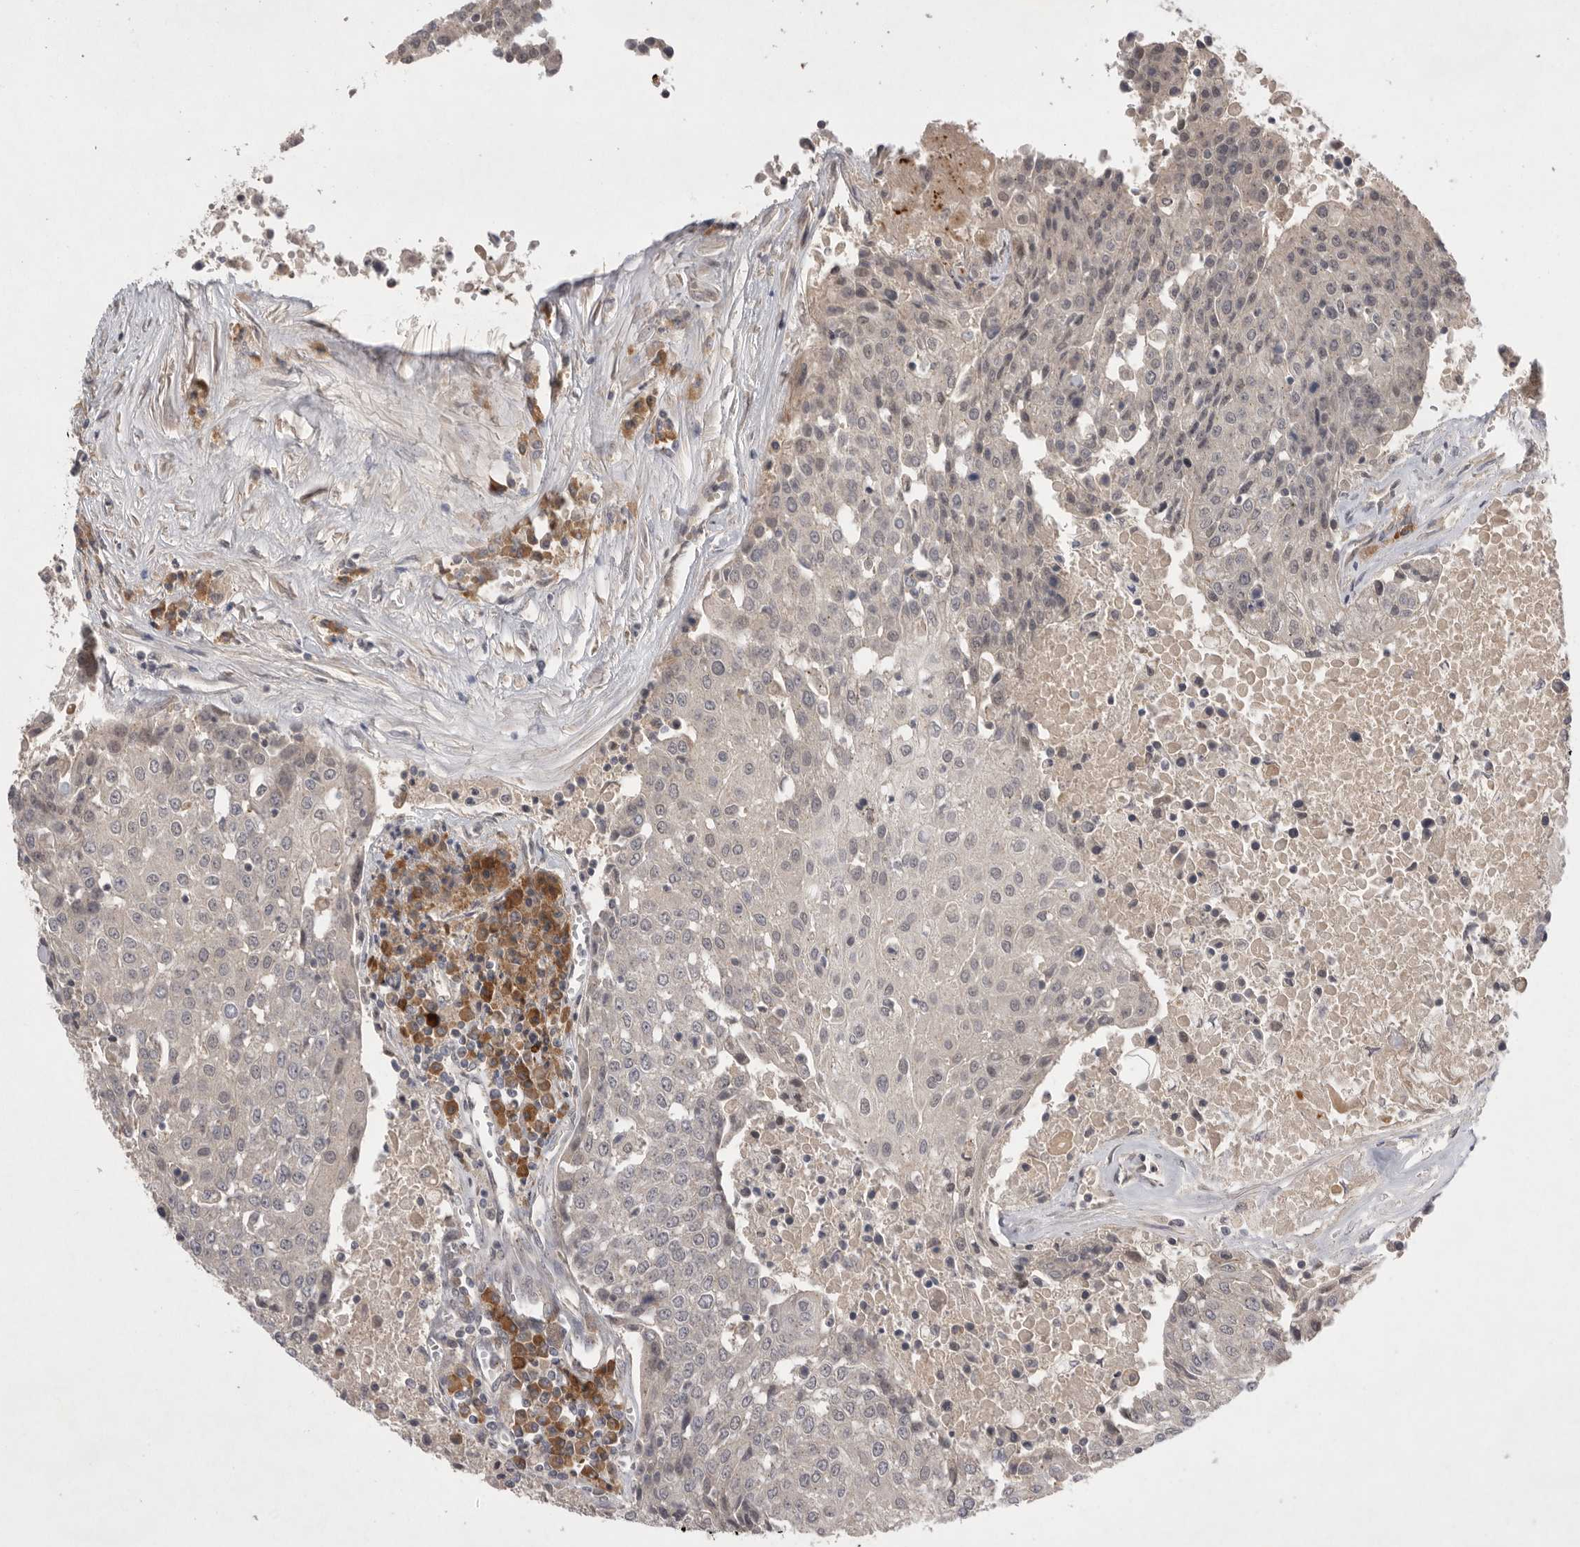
{"staining": {"intensity": "negative", "quantity": "none", "location": "none"}, "tissue": "urothelial cancer", "cell_type": "Tumor cells", "image_type": "cancer", "snomed": [{"axis": "morphology", "description": "Urothelial carcinoma, High grade"}, {"axis": "topography", "description": "Urinary bladder"}], "caption": "This is an IHC histopathology image of human urothelial cancer. There is no positivity in tumor cells.", "gene": "NRCAM", "patient": {"sex": "female", "age": 85}}